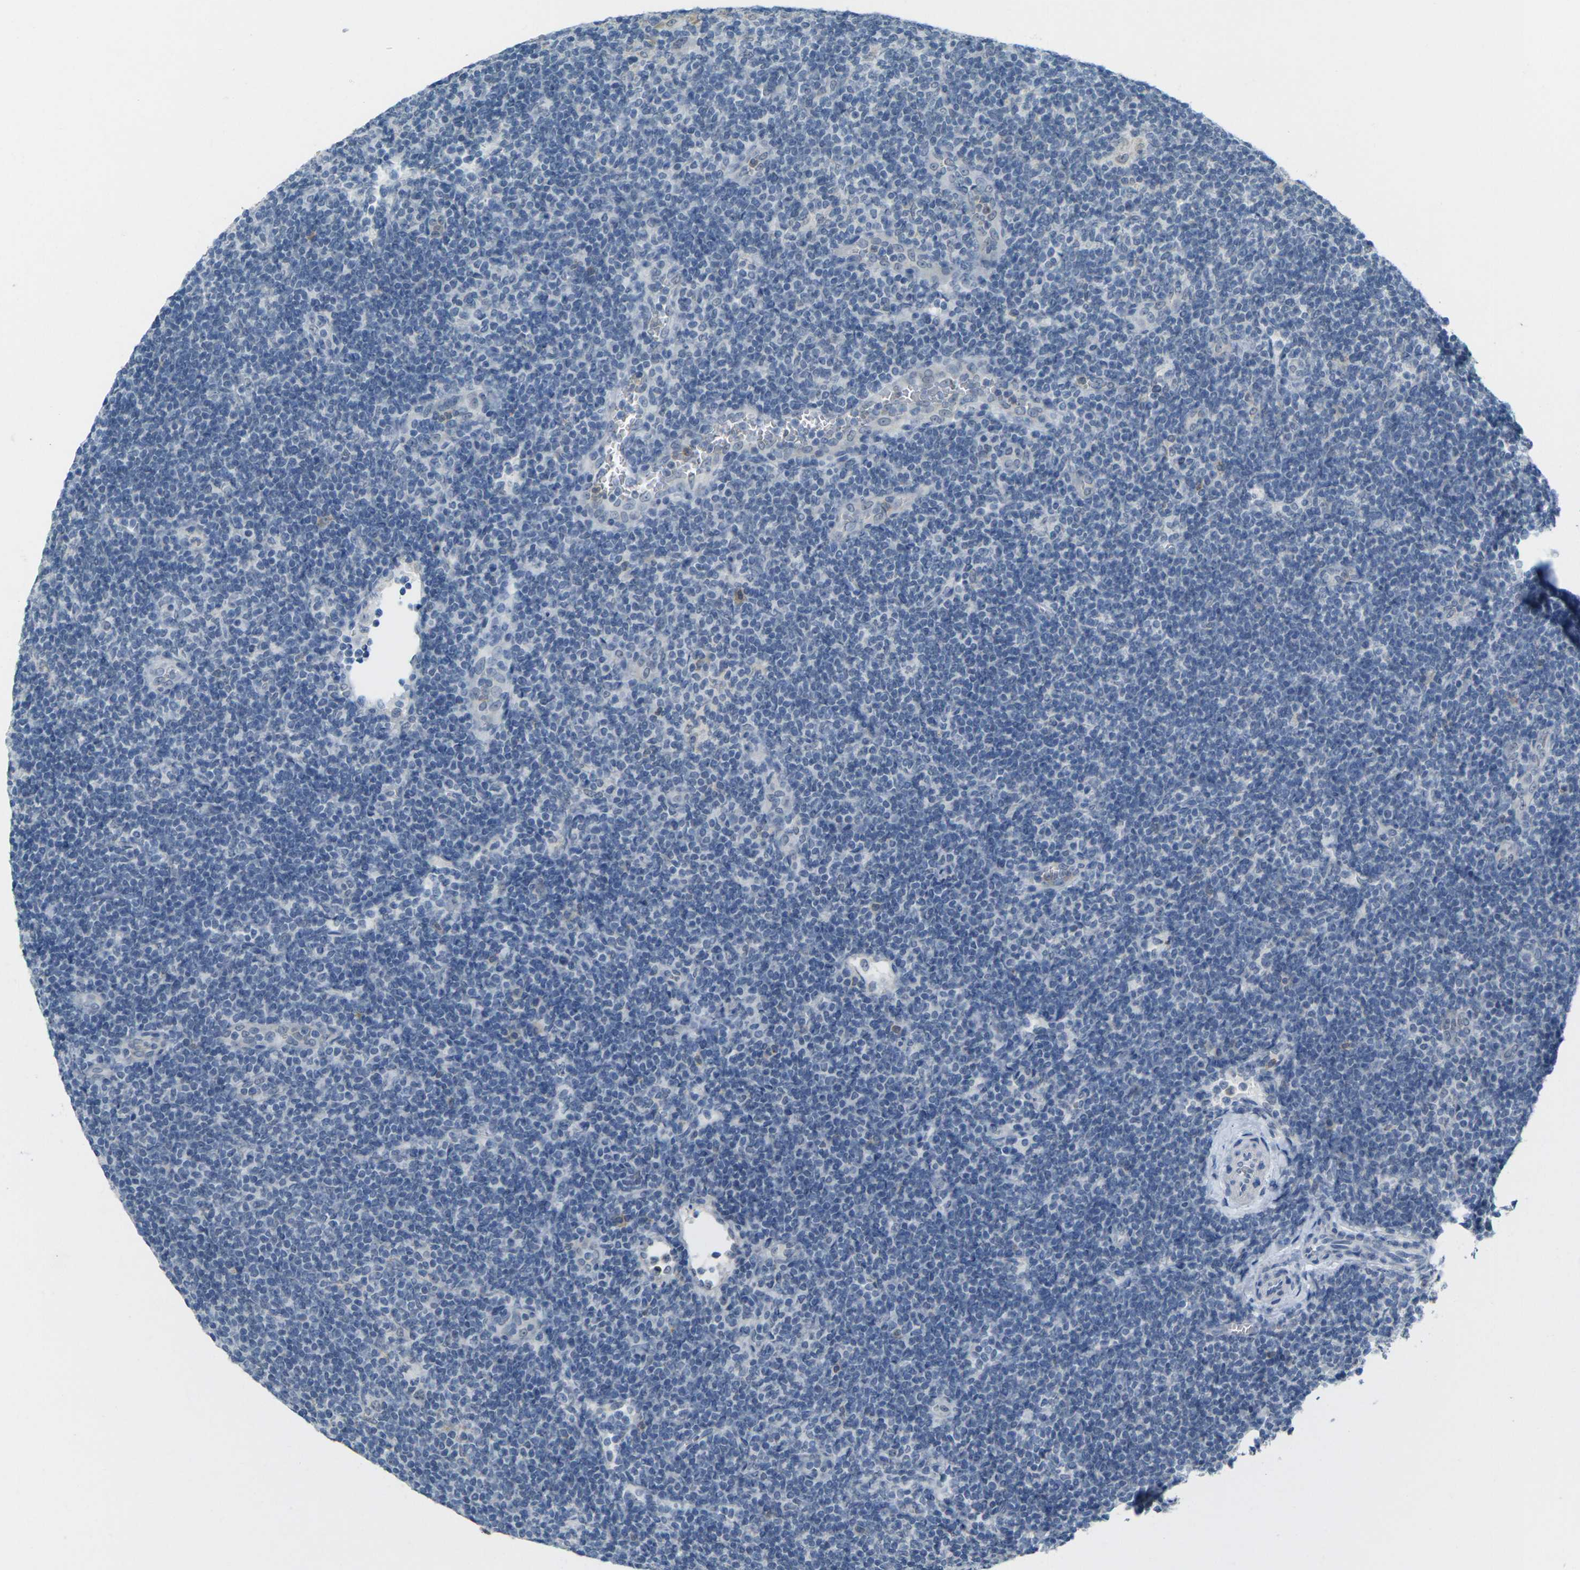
{"staining": {"intensity": "negative", "quantity": "none", "location": "none"}, "tissue": "lymphoma", "cell_type": "Tumor cells", "image_type": "cancer", "snomed": [{"axis": "morphology", "description": "Hodgkin's disease, NOS"}, {"axis": "topography", "description": "Lymph node"}], "caption": "Tumor cells are negative for protein expression in human lymphoma.", "gene": "SPTBN2", "patient": {"sex": "female", "age": 57}}